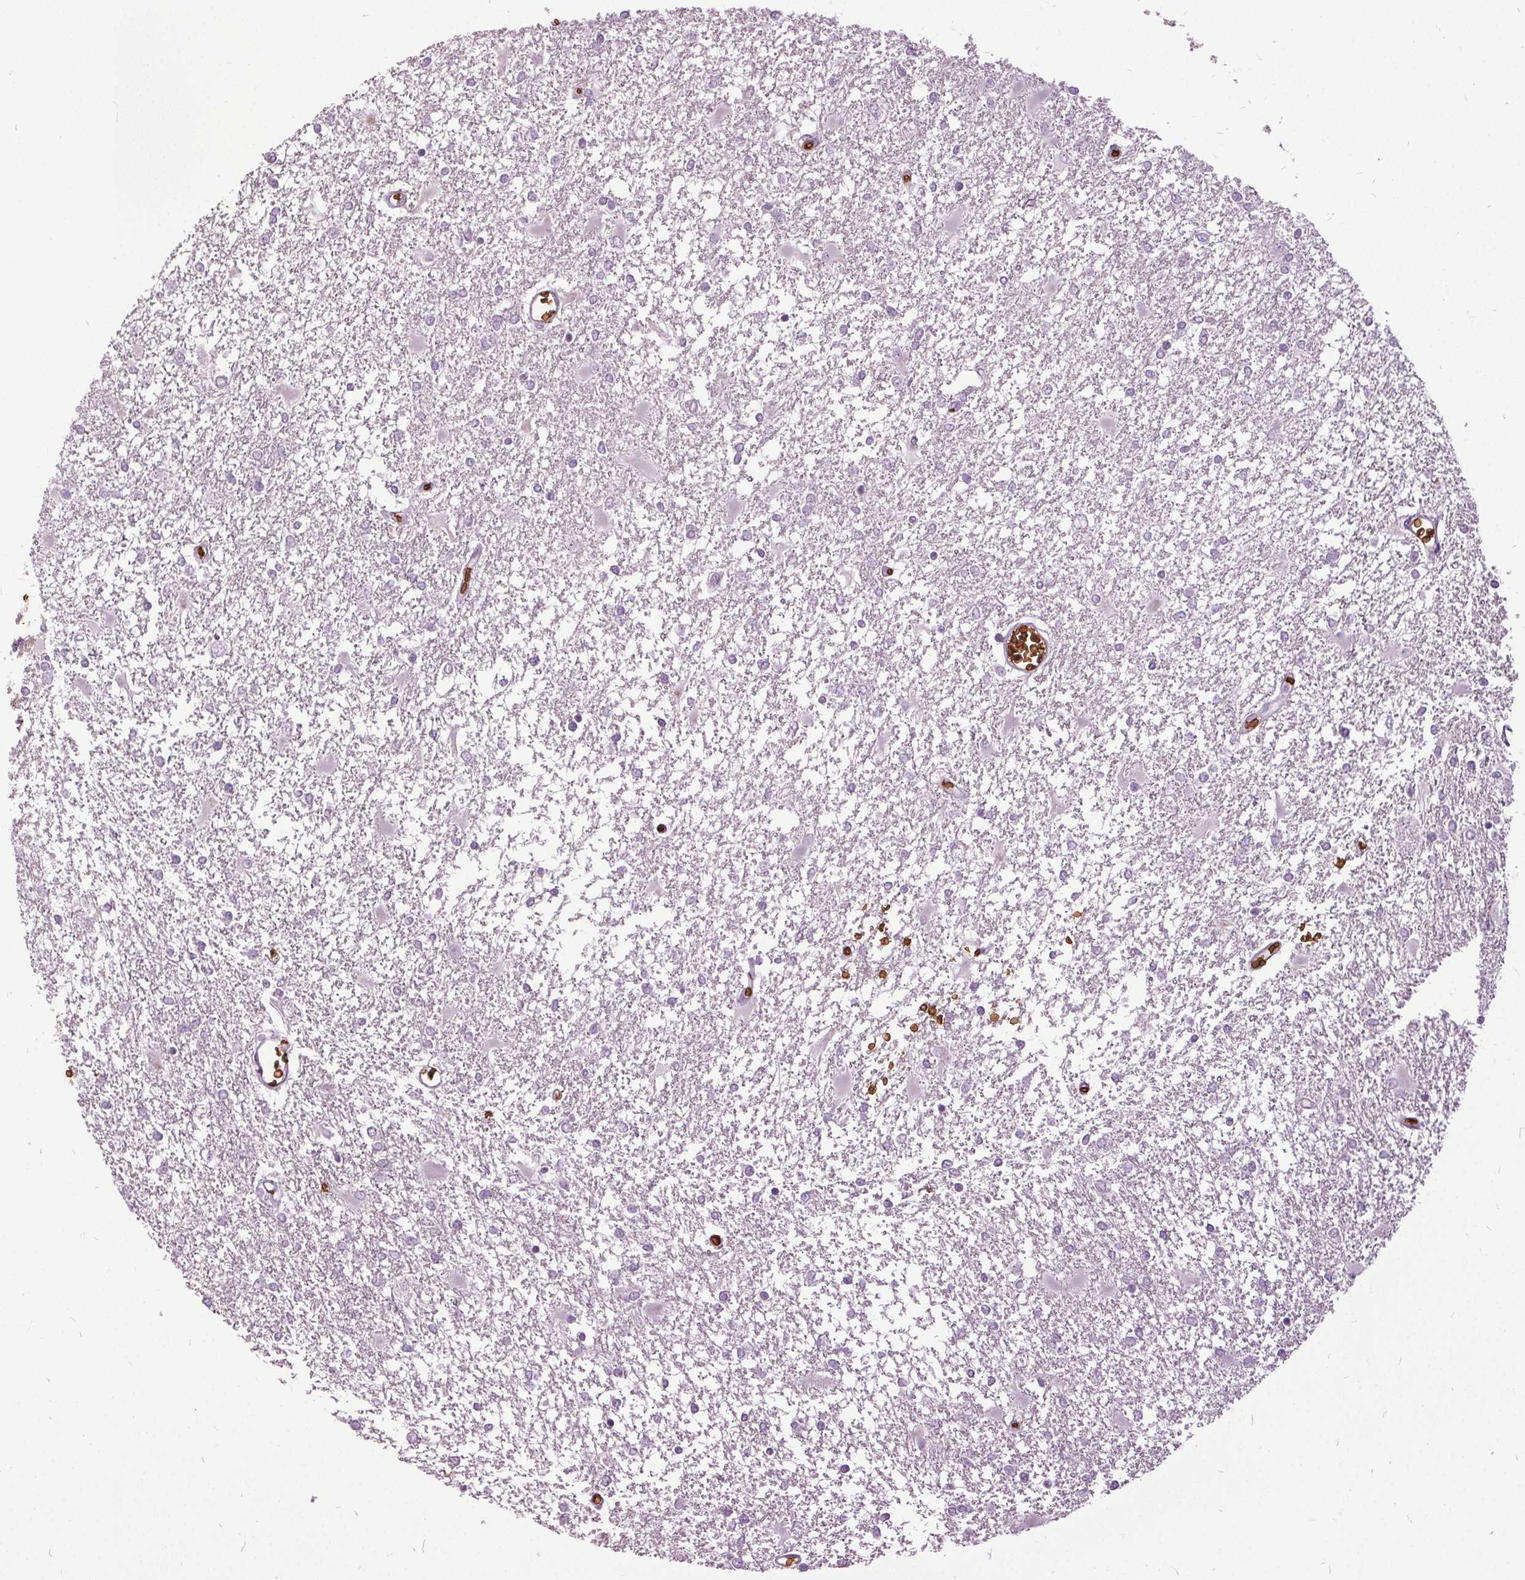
{"staining": {"intensity": "negative", "quantity": "none", "location": "none"}, "tissue": "glioma", "cell_type": "Tumor cells", "image_type": "cancer", "snomed": [{"axis": "morphology", "description": "Glioma, malignant, High grade"}, {"axis": "topography", "description": "Cerebral cortex"}], "caption": "Photomicrograph shows no significant protein positivity in tumor cells of malignant high-grade glioma.", "gene": "SLC4A1", "patient": {"sex": "male", "age": 79}}